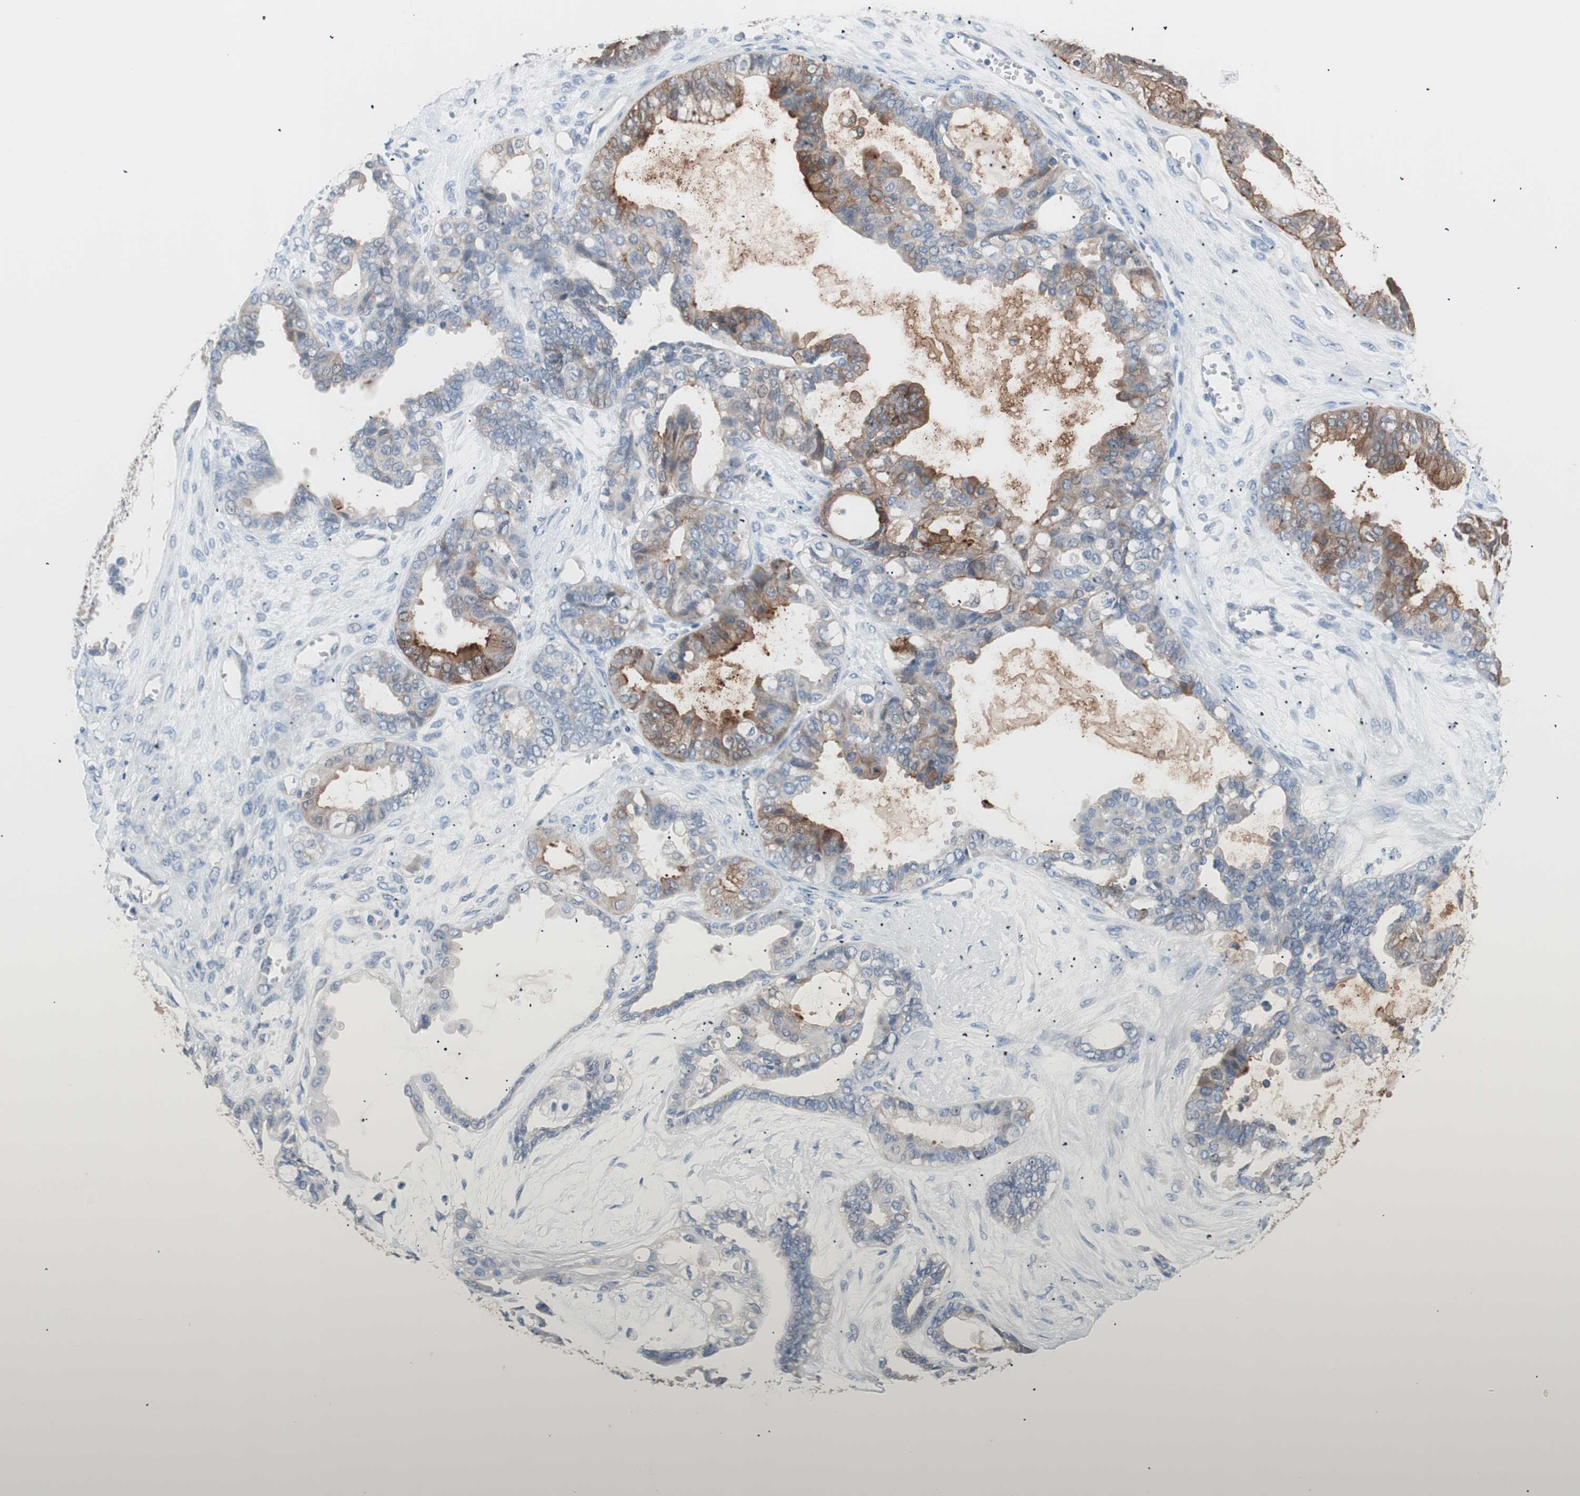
{"staining": {"intensity": "strong", "quantity": "25%-75%", "location": "cytoplasmic/membranous"}, "tissue": "ovarian cancer", "cell_type": "Tumor cells", "image_type": "cancer", "snomed": [{"axis": "morphology", "description": "Carcinoma, NOS"}, {"axis": "morphology", "description": "Carcinoma, endometroid"}, {"axis": "topography", "description": "Ovary"}], "caption": "Protein staining by immunohistochemistry exhibits strong cytoplasmic/membranous positivity in about 25%-75% of tumor cells in carcinoma (ovarian).", "gene": "VIL1", "patient": {"sex": "female", "age": 50}}